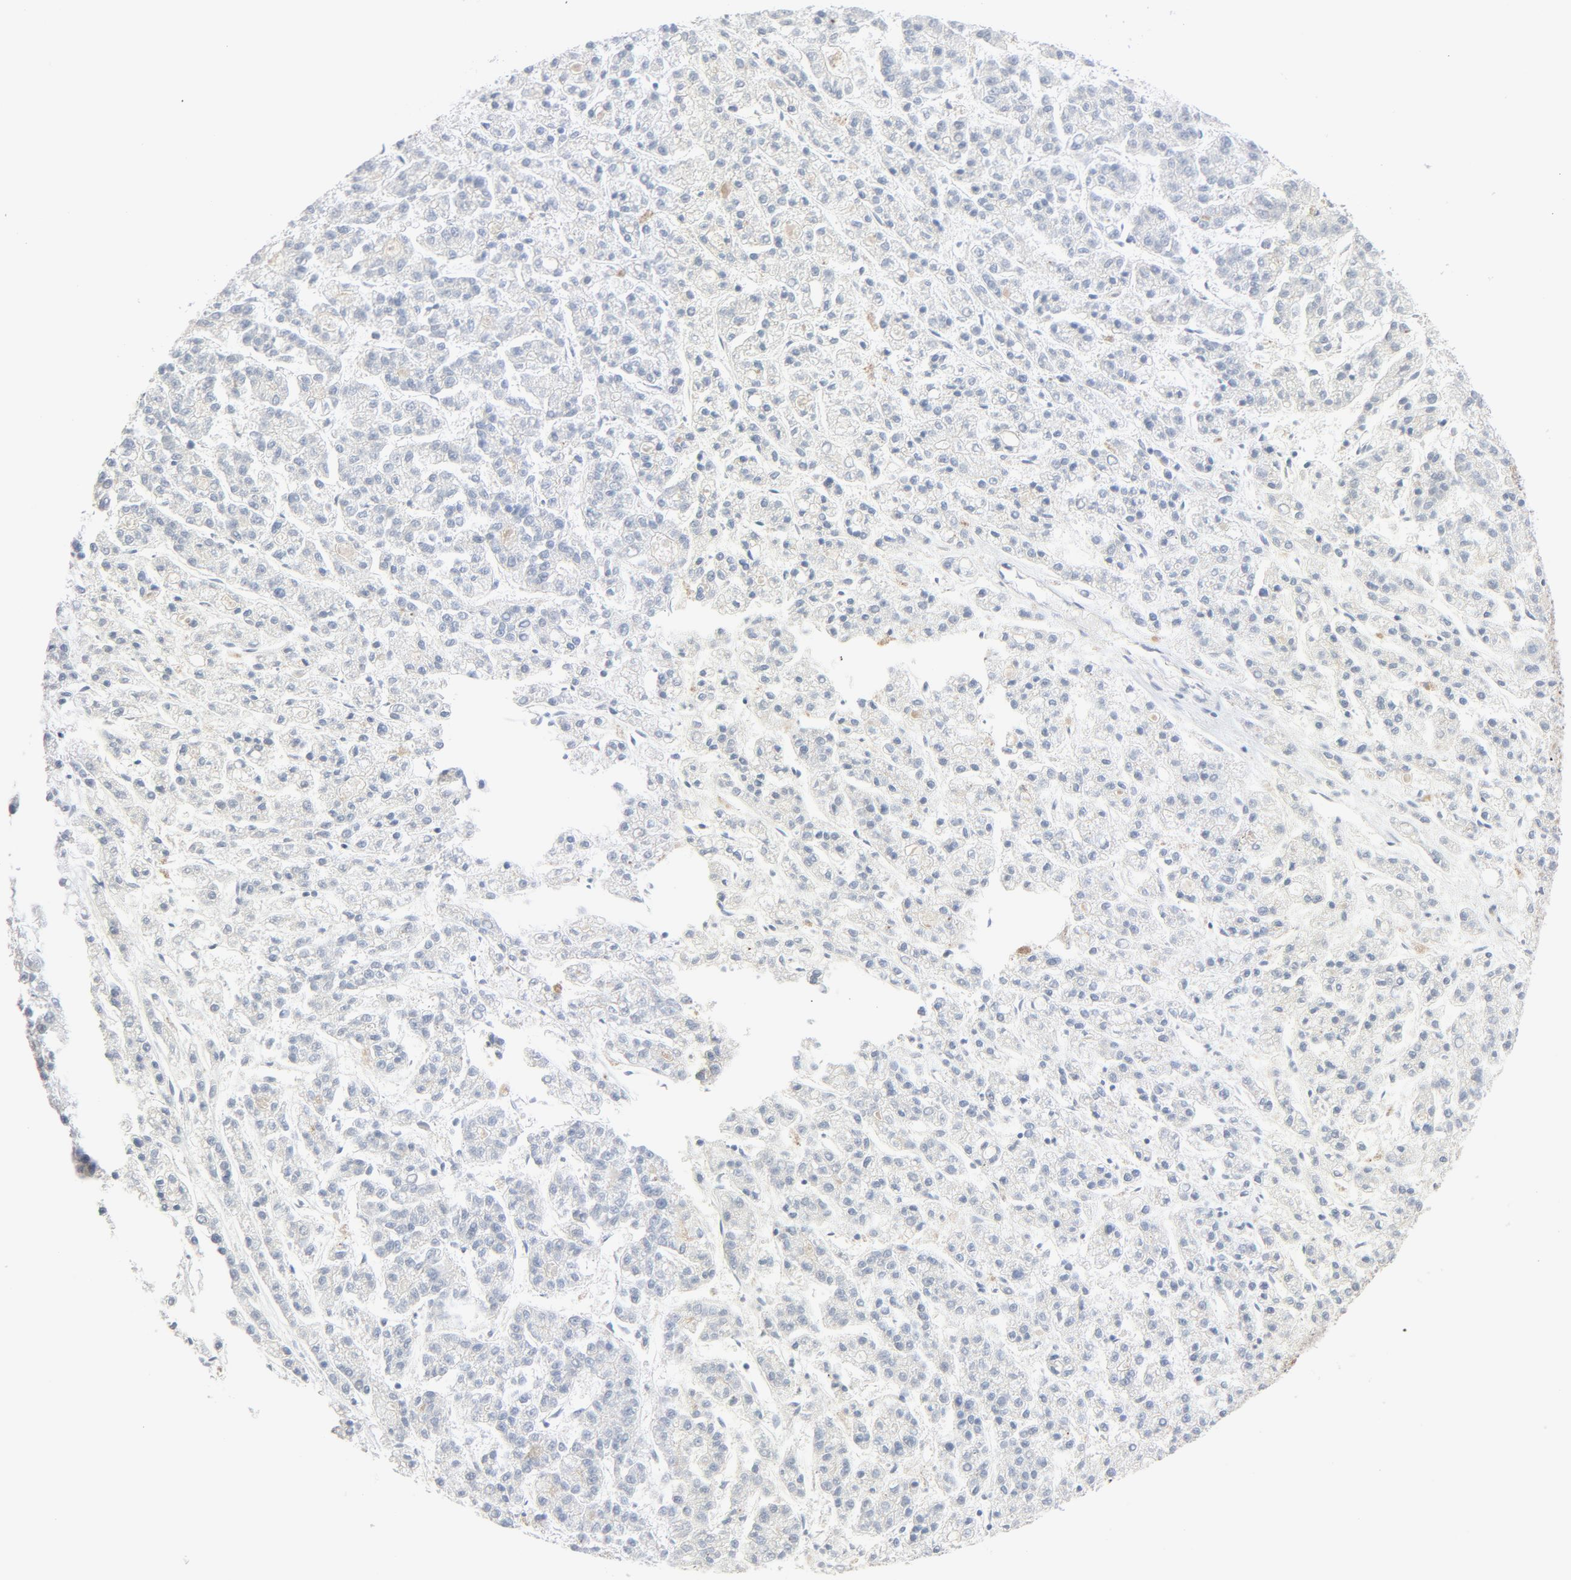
{"staining": {"intensity": "weak", "quantity": "<25%", "location": "cytoplasmic/membranous"}, "tissue": "liver cancer", "cell_type": "Tumor cells", "image_type": "cancer", "snomed": [{"axis": "morphology", "description": "Carcinoma, Hepatocellular, NOS"}, {"axis": "topography", "description": "Liver"}], "caption": "Protein analysis of liver cancer (hepatocellular carcinoma) displays no significant positivity in tumor cells. (DAB IHC visualized using brightfield microscopy, high magnification).", "gene": "TSG101", "patient": {"sex": "male", "age": 70}}